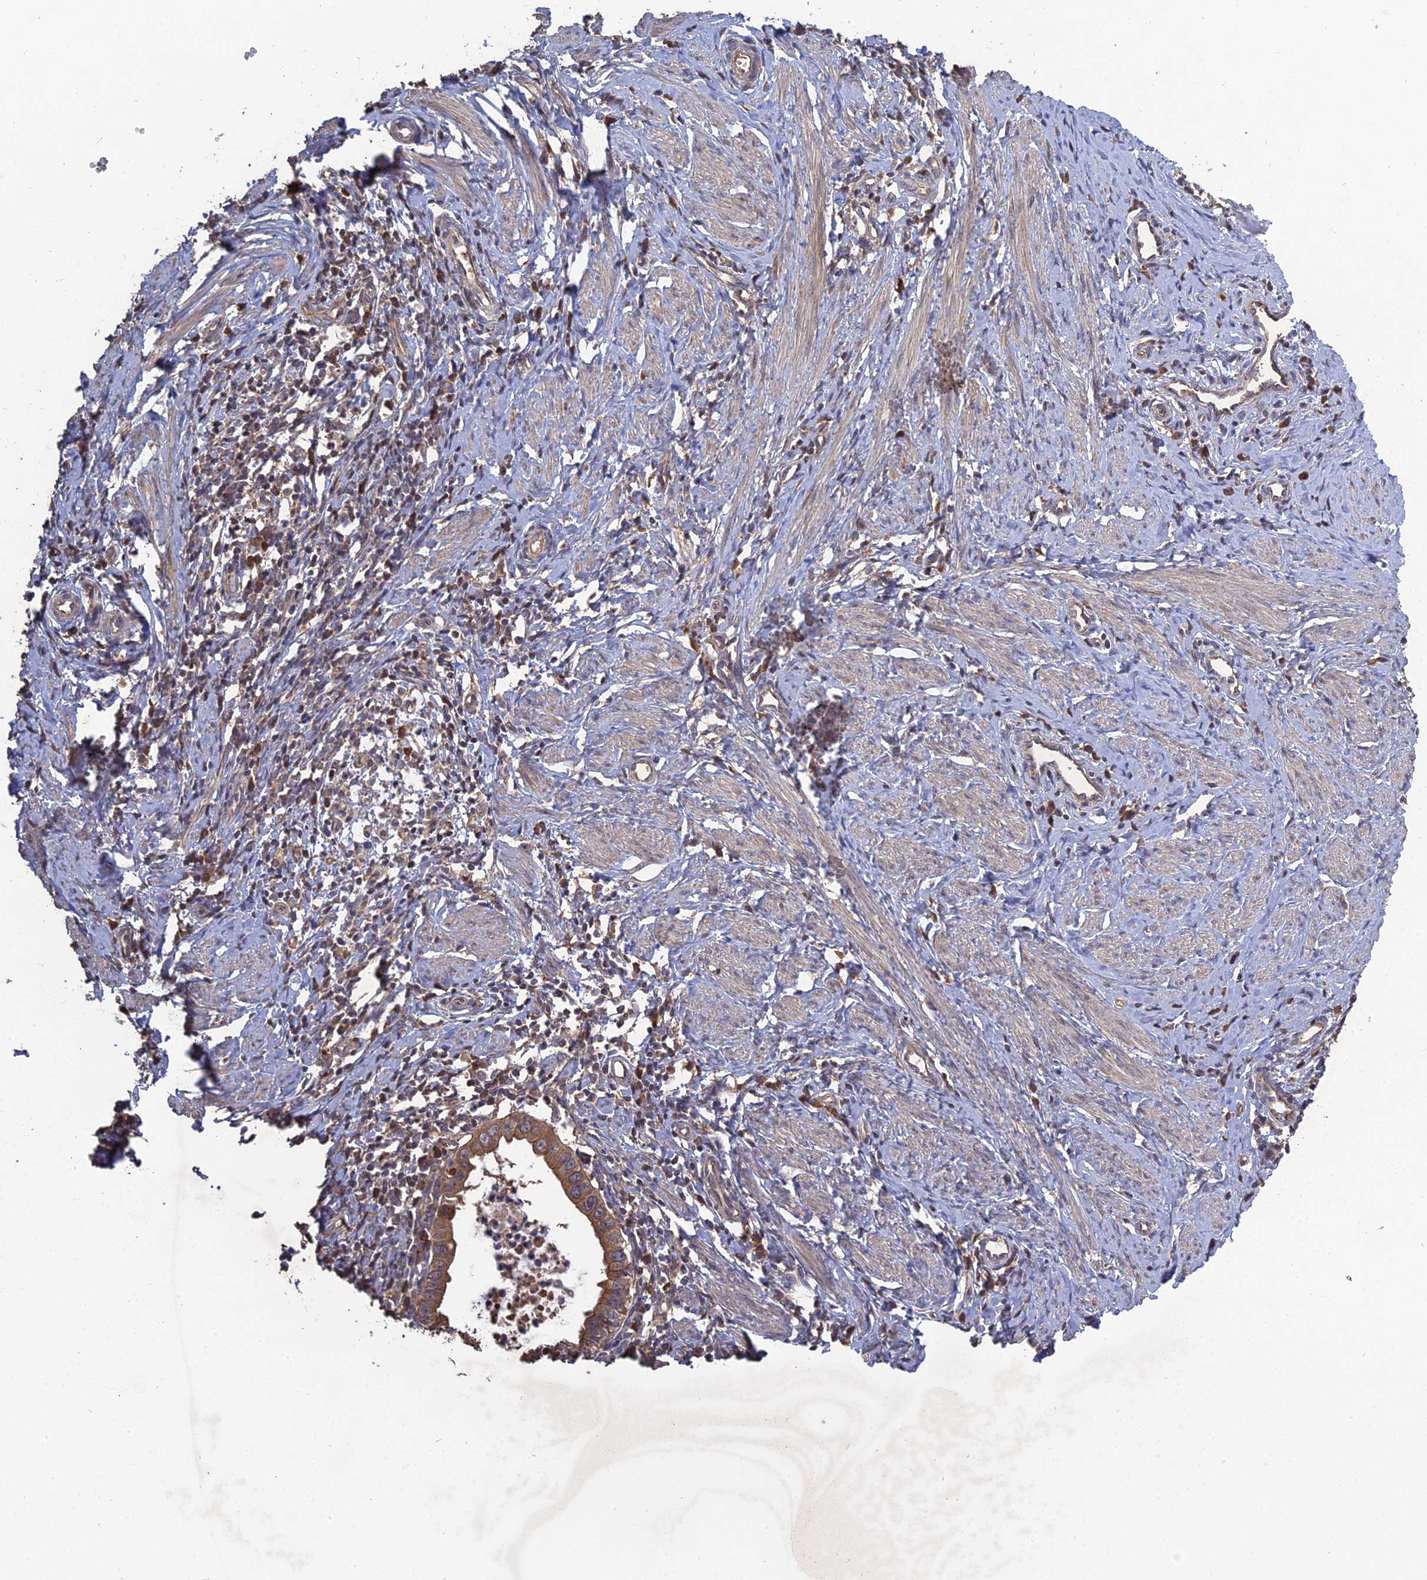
{"staining": {"intensity": "moderate", "quantity": ">75%", "location": "cytoplasmic/membranous"}, "tissue": "cervical cancer", "cell_type": "Tumor cells", "image_type": "cancer", "snomed": [{"axis": "morphology", "description": "Adenocarcinoma, NOS"}, {"axis": "topography", "description": "Cervix"}], "caption": "The micrograph reveals a brown stain indicating the presence of a protein in the cytoplasmic/membranous of tumor cells in cervical cancer (adenocarcinoma). The staining is performed using DAB brown chromogen to label protein expression. The nuclei are counter-stained blue using hematoxylin.", "gene": "ARHGAP40", "patient": {"sex": "female", "age": 36}}